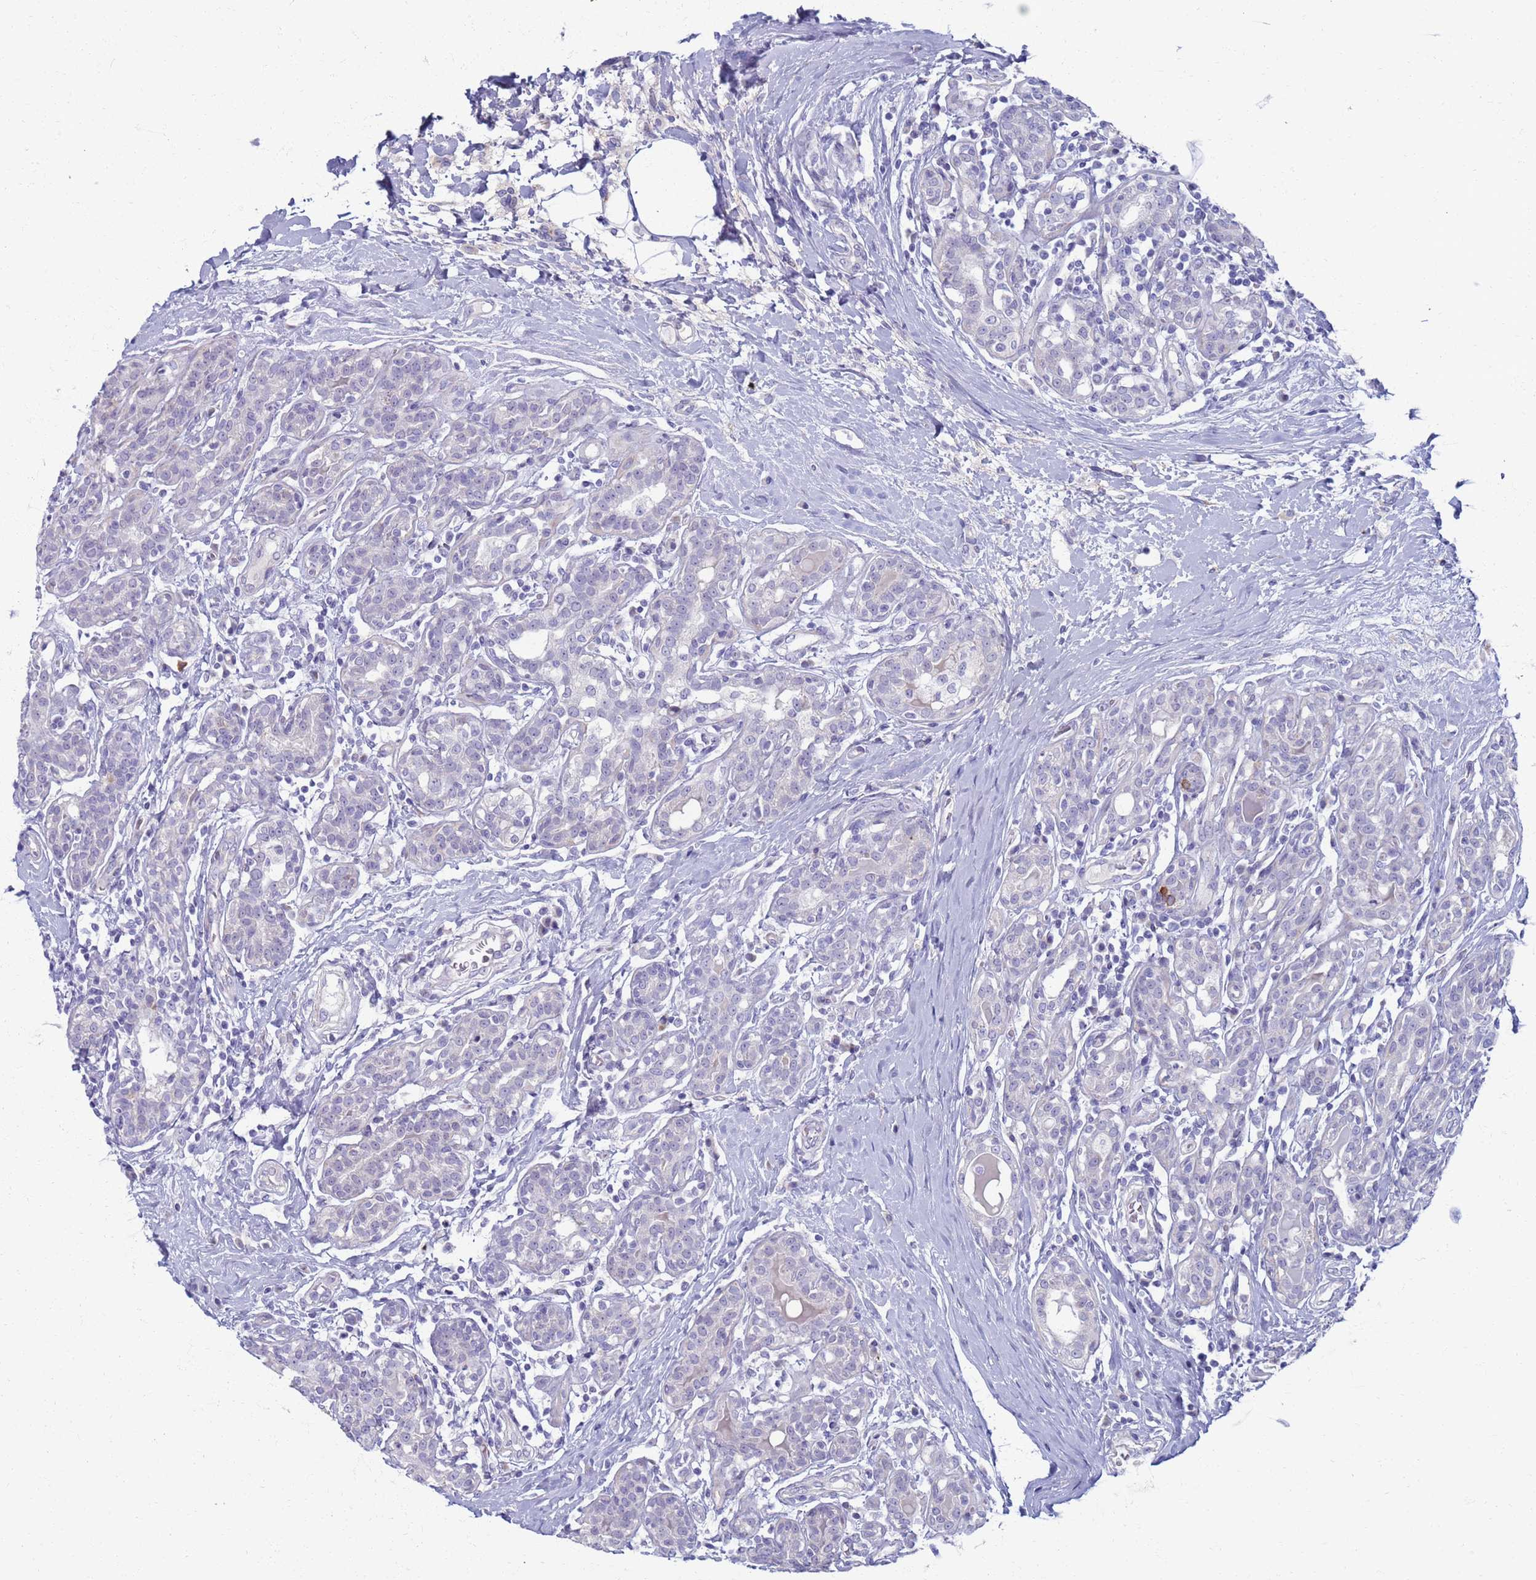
{"staining": {"intensity": "negative", "quantity": "none", "location": "none"}, "tissue": "breast cancer", "cell_type": "Tumor cells", "image_type": "cancer", "snomed": [{"axis": "morphology", "description": "Duct carcinoma"}, {"axis": "topography", "description": "Breast"}], "caption": "An immunohistochemistry (IHC) micrograph of infiltrating ductal carcinoma (breast) is shown. There is no staining in tumor cells of infiltrating ductal carcinoma (breast).", "gene": "CLCA2", "patient": {"sex": "female", "age": 40}}